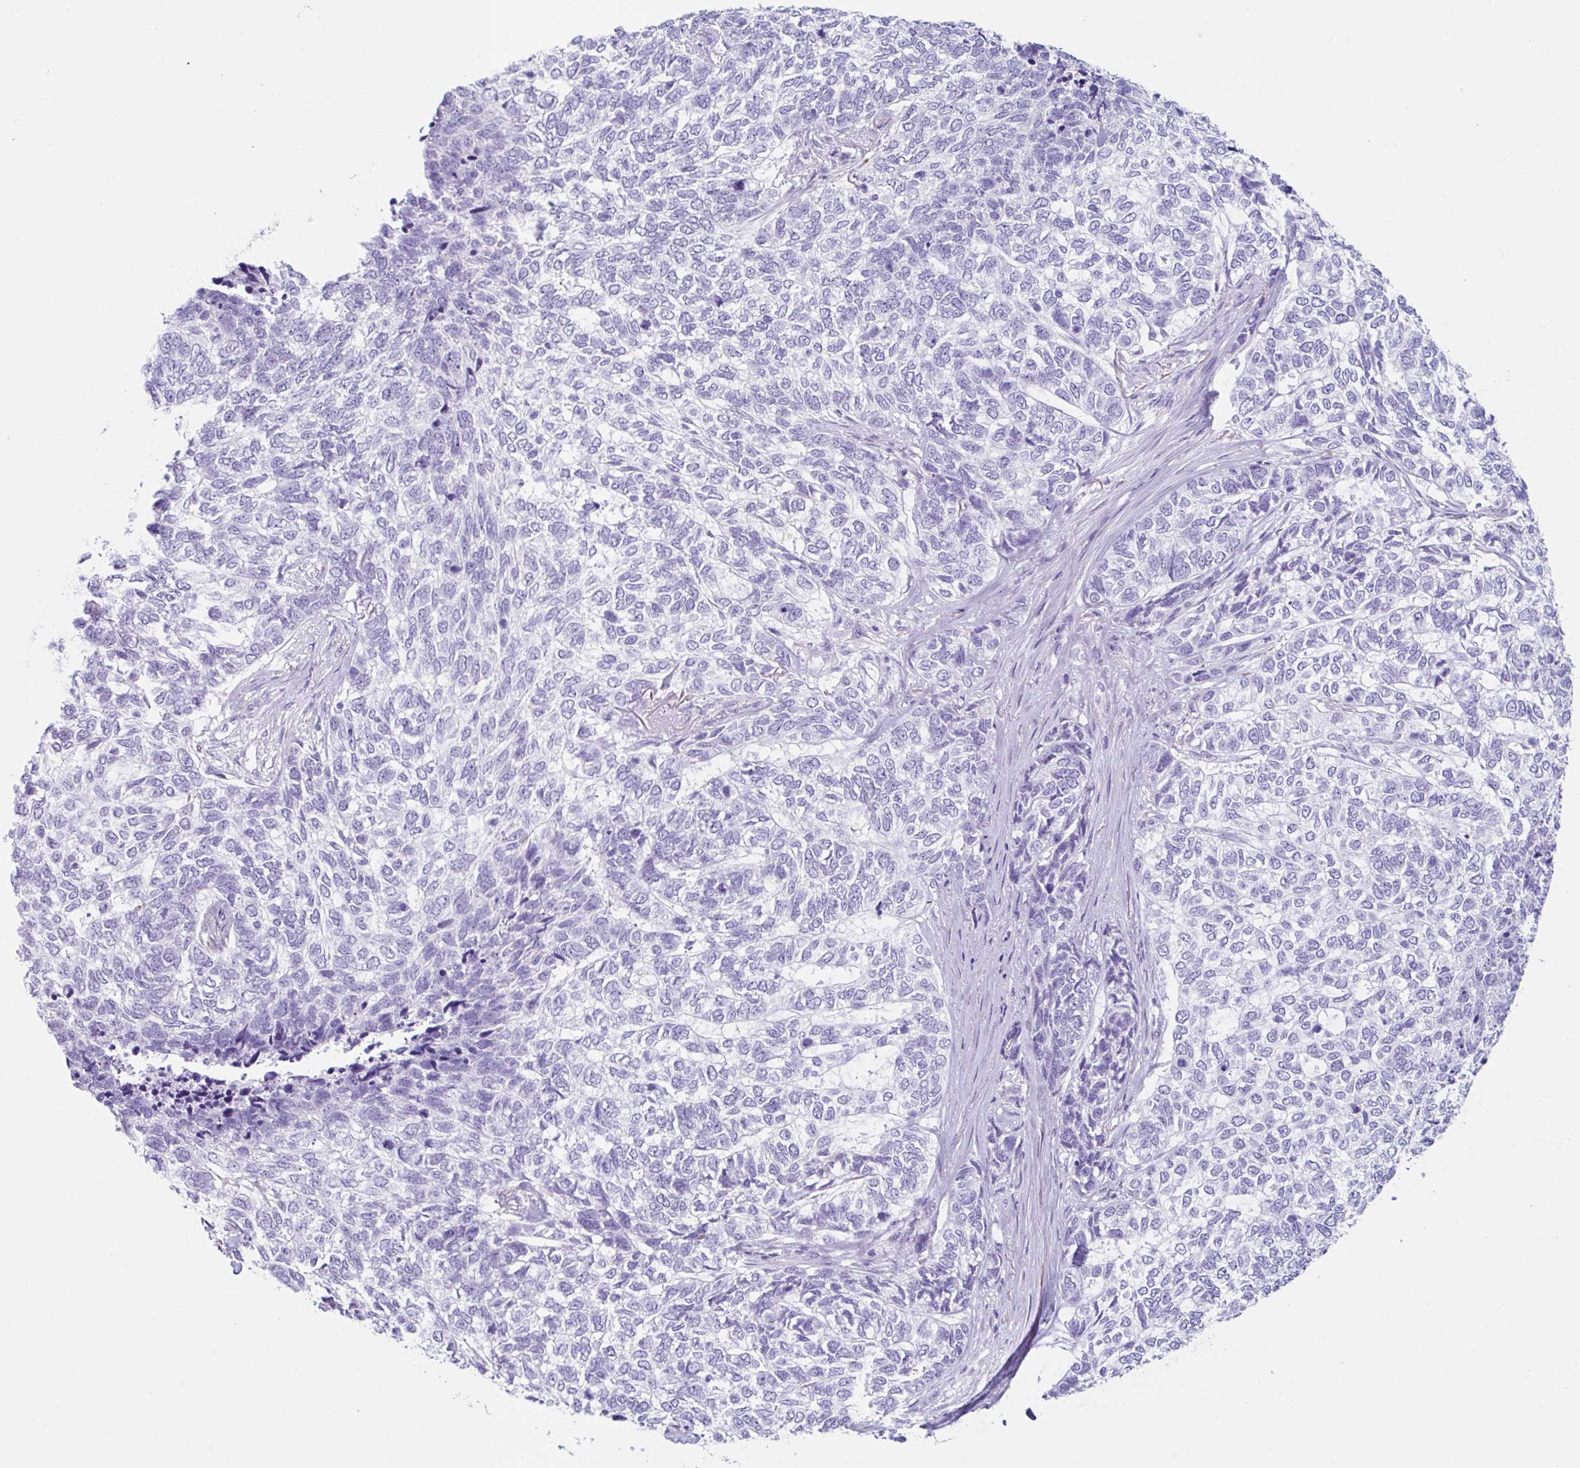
{"staining": {"intensity": "negative", "quantity": "none", "location": "none"}, "tissue": "skin cancer", "cell_type": "Tumor cells", "image_type": "cancer", "snomed": [{"axis": "morphology", "description": "Basal cell carcinoma"}, {"axis": "topography", "description": "Skin"}], "caption": "Skin cancer (basal cell carcinoma) was stained to show a protein in brown. There is no significant positivity in tumor cells. (DAB (3,3'-diaminobenzidine) IHC with hematoxylin counter stain).", "gene": "TAS2R41", "patient": {"sex": "female", "age": 65}}